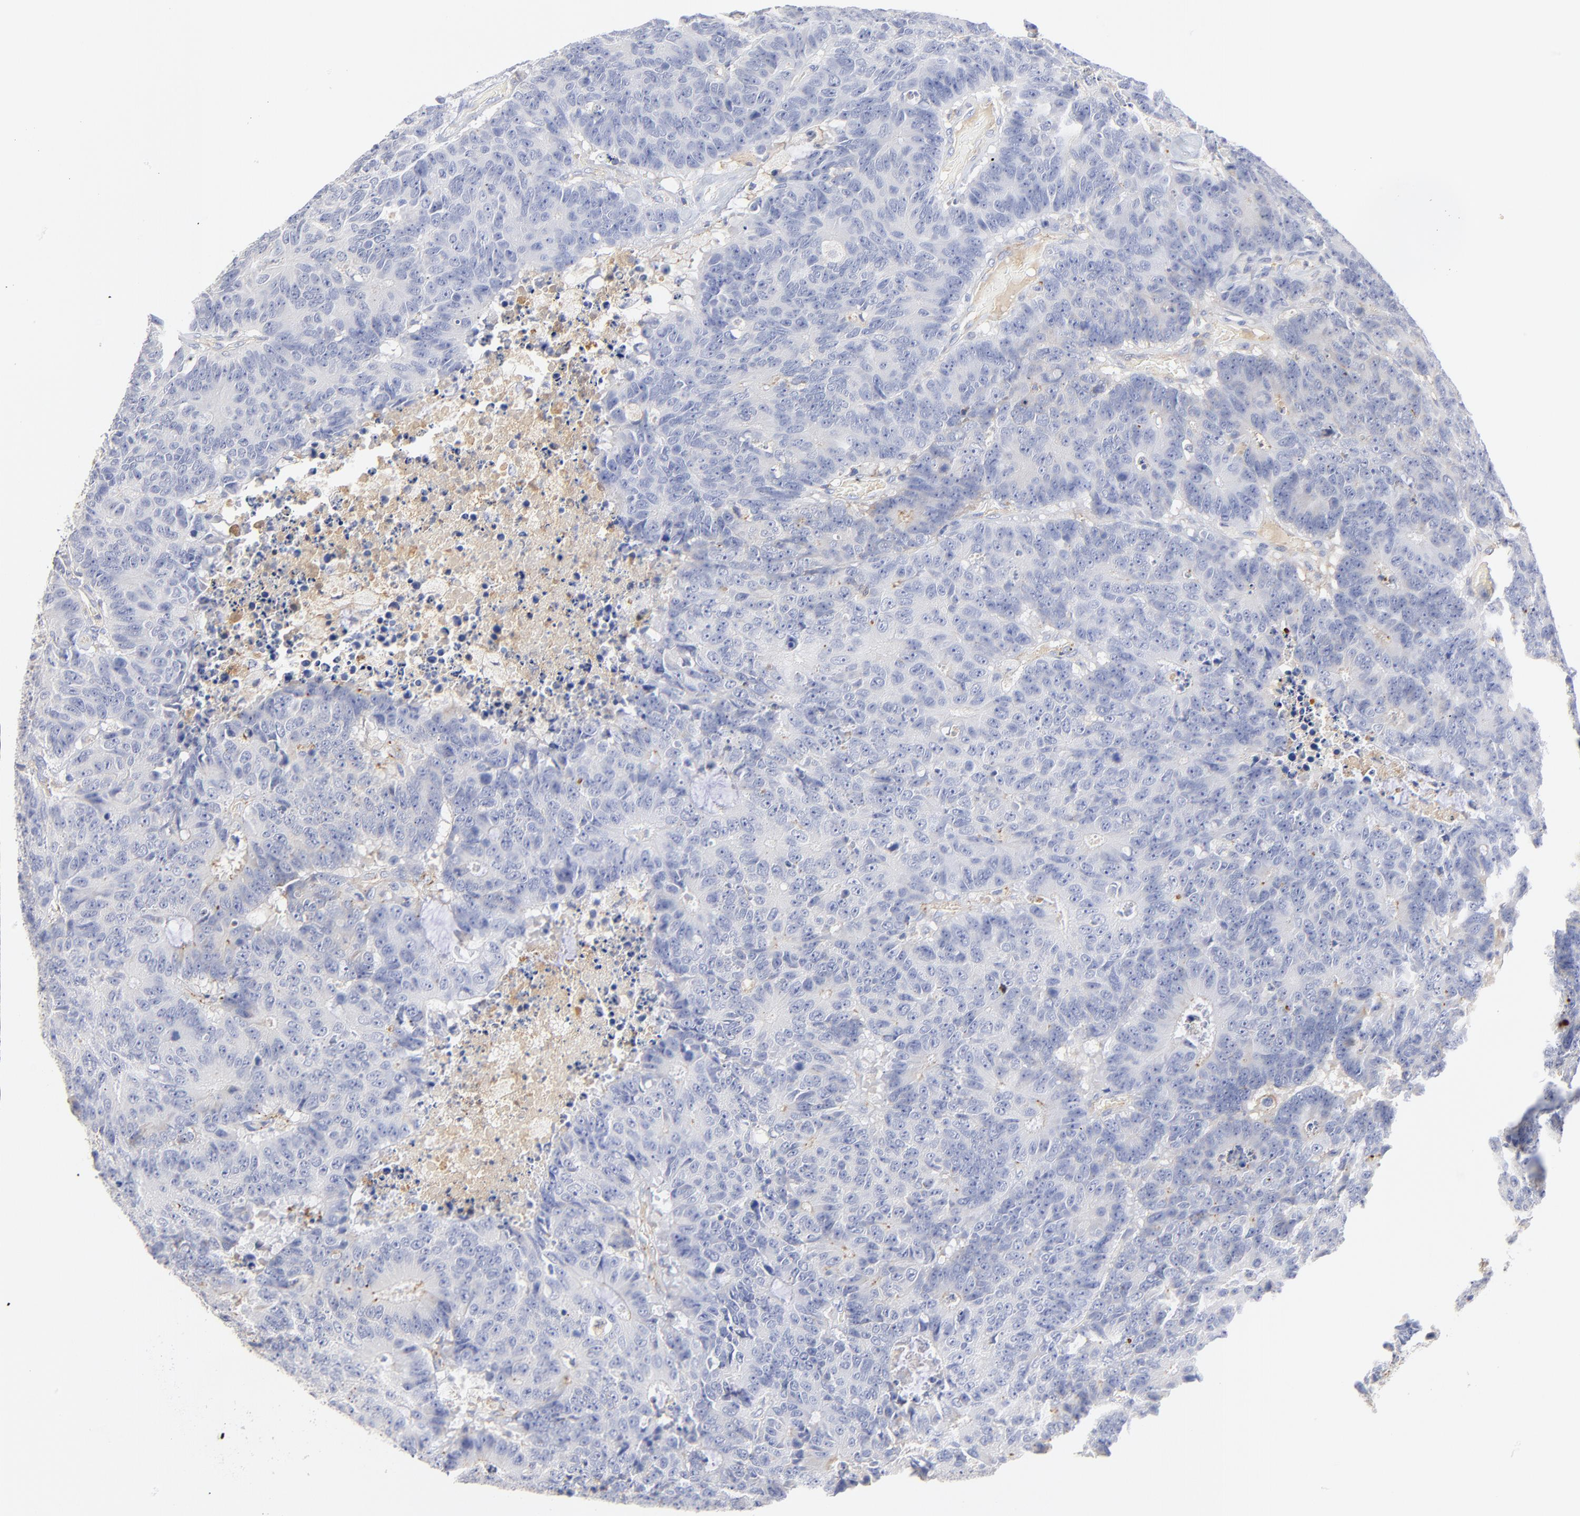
{"staining": {"intensity": "negative", "quantity": "none", "location": "none"}, "tissue": "colorectal cancer", "cell_type": "Tumor cells", "image_type": "cancer", "snomed": [{"axis": "morphology", "description": "Adenocarcinoma, NOS"}, {"axis": "topography", "description": "Colon"}], "caption": "Tumor cells show no significant protein expression in adenocarcinoma (colorectal). (DAB immunohistochemistry (IHC) visualized using brightfield microscopy, high magnification).", "gene": "MDGA2", "patient": {"sex": "female", "age": 86}}